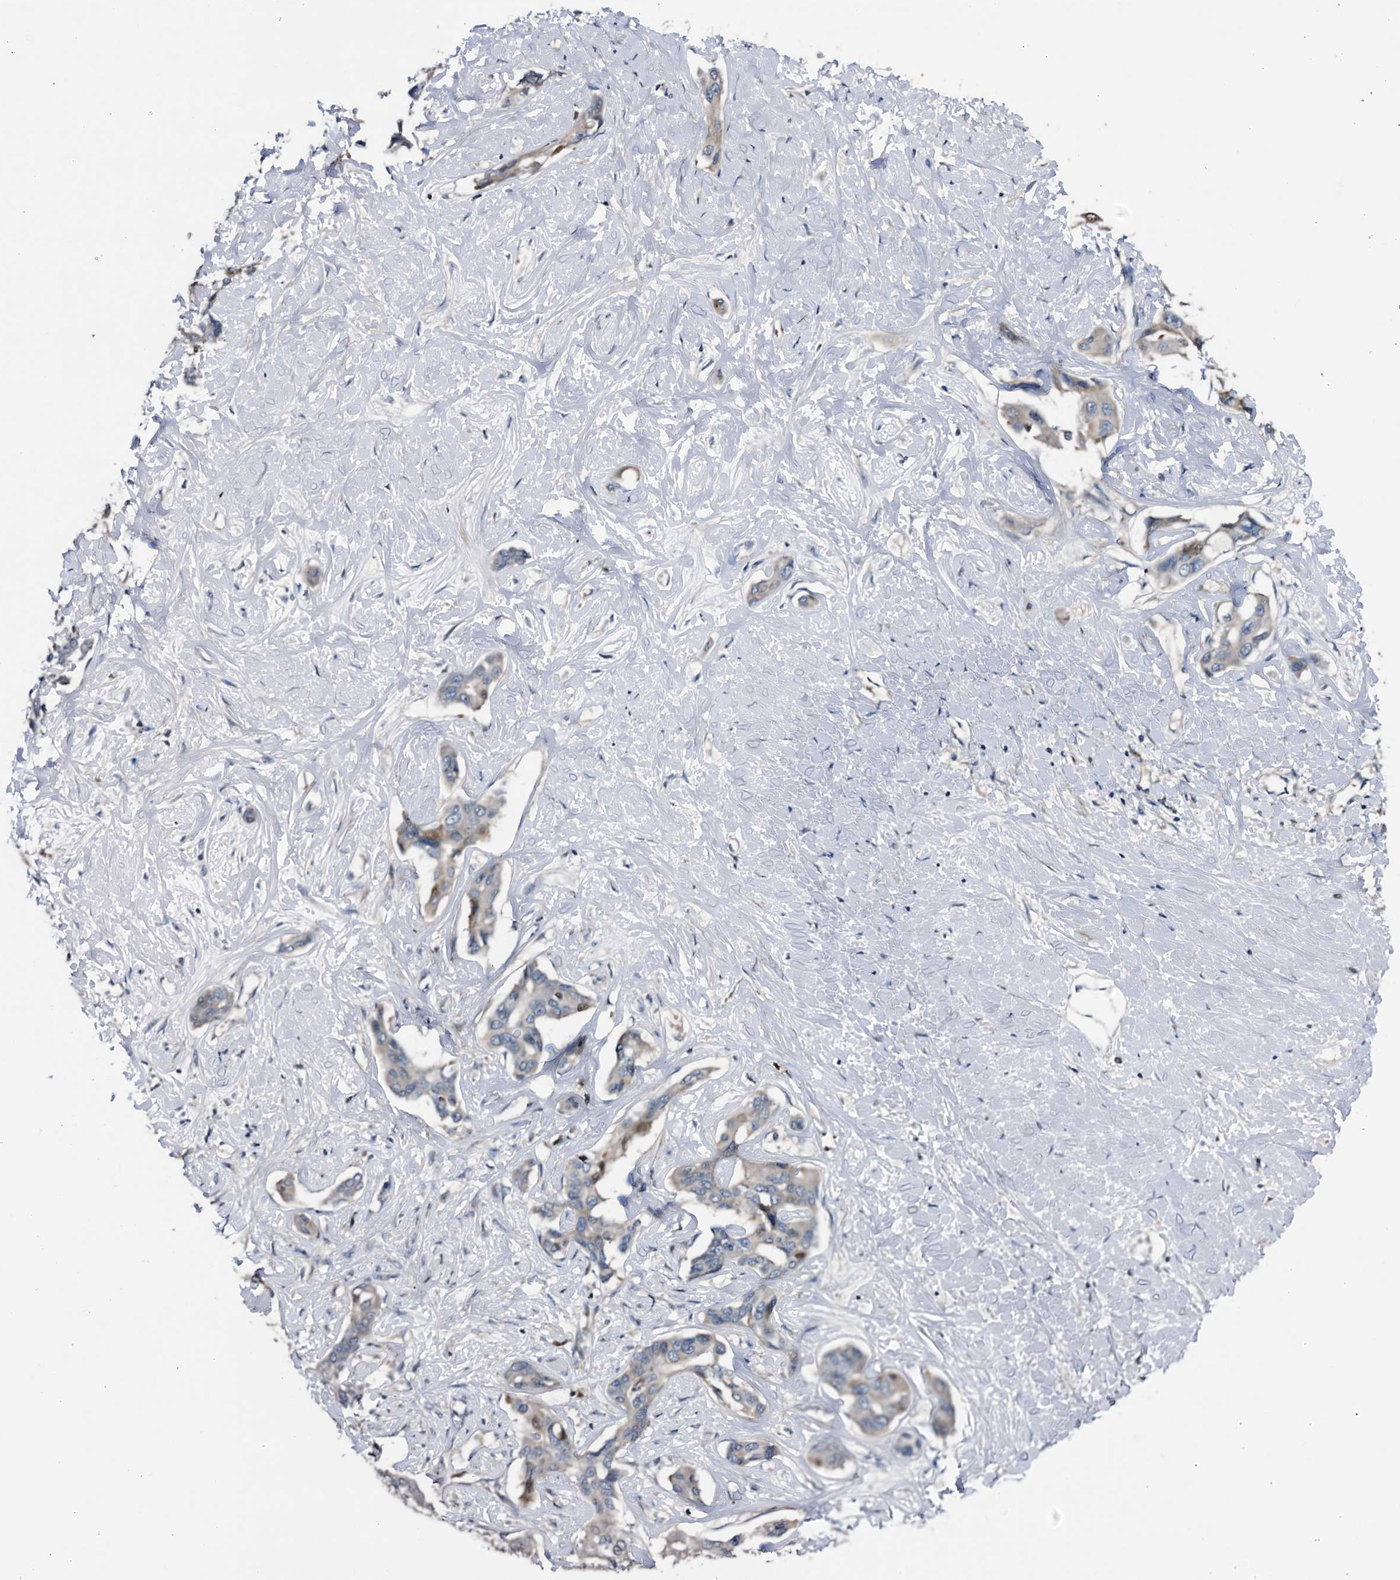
{"staining": {"intensity": "weak", "quantity": "<25%", "location": "cytoplasmic/membranous"}, "tissue": "liver cancer", "cell_type": "Tumor cells", "image_type": "cancer", "snomed": [{"axis": "morphology", "description": "Cholangiocarcinoma"}, {"axis": "topography", "description": "Liver"}], "caption": "The immunohistochemistry photomicrograph has no significant positivity in tumor cells of cholangiocarcinoma (liver) tissue.", "gene": "NCAPD2", "patient": {"sex": "male", "age": 59}}